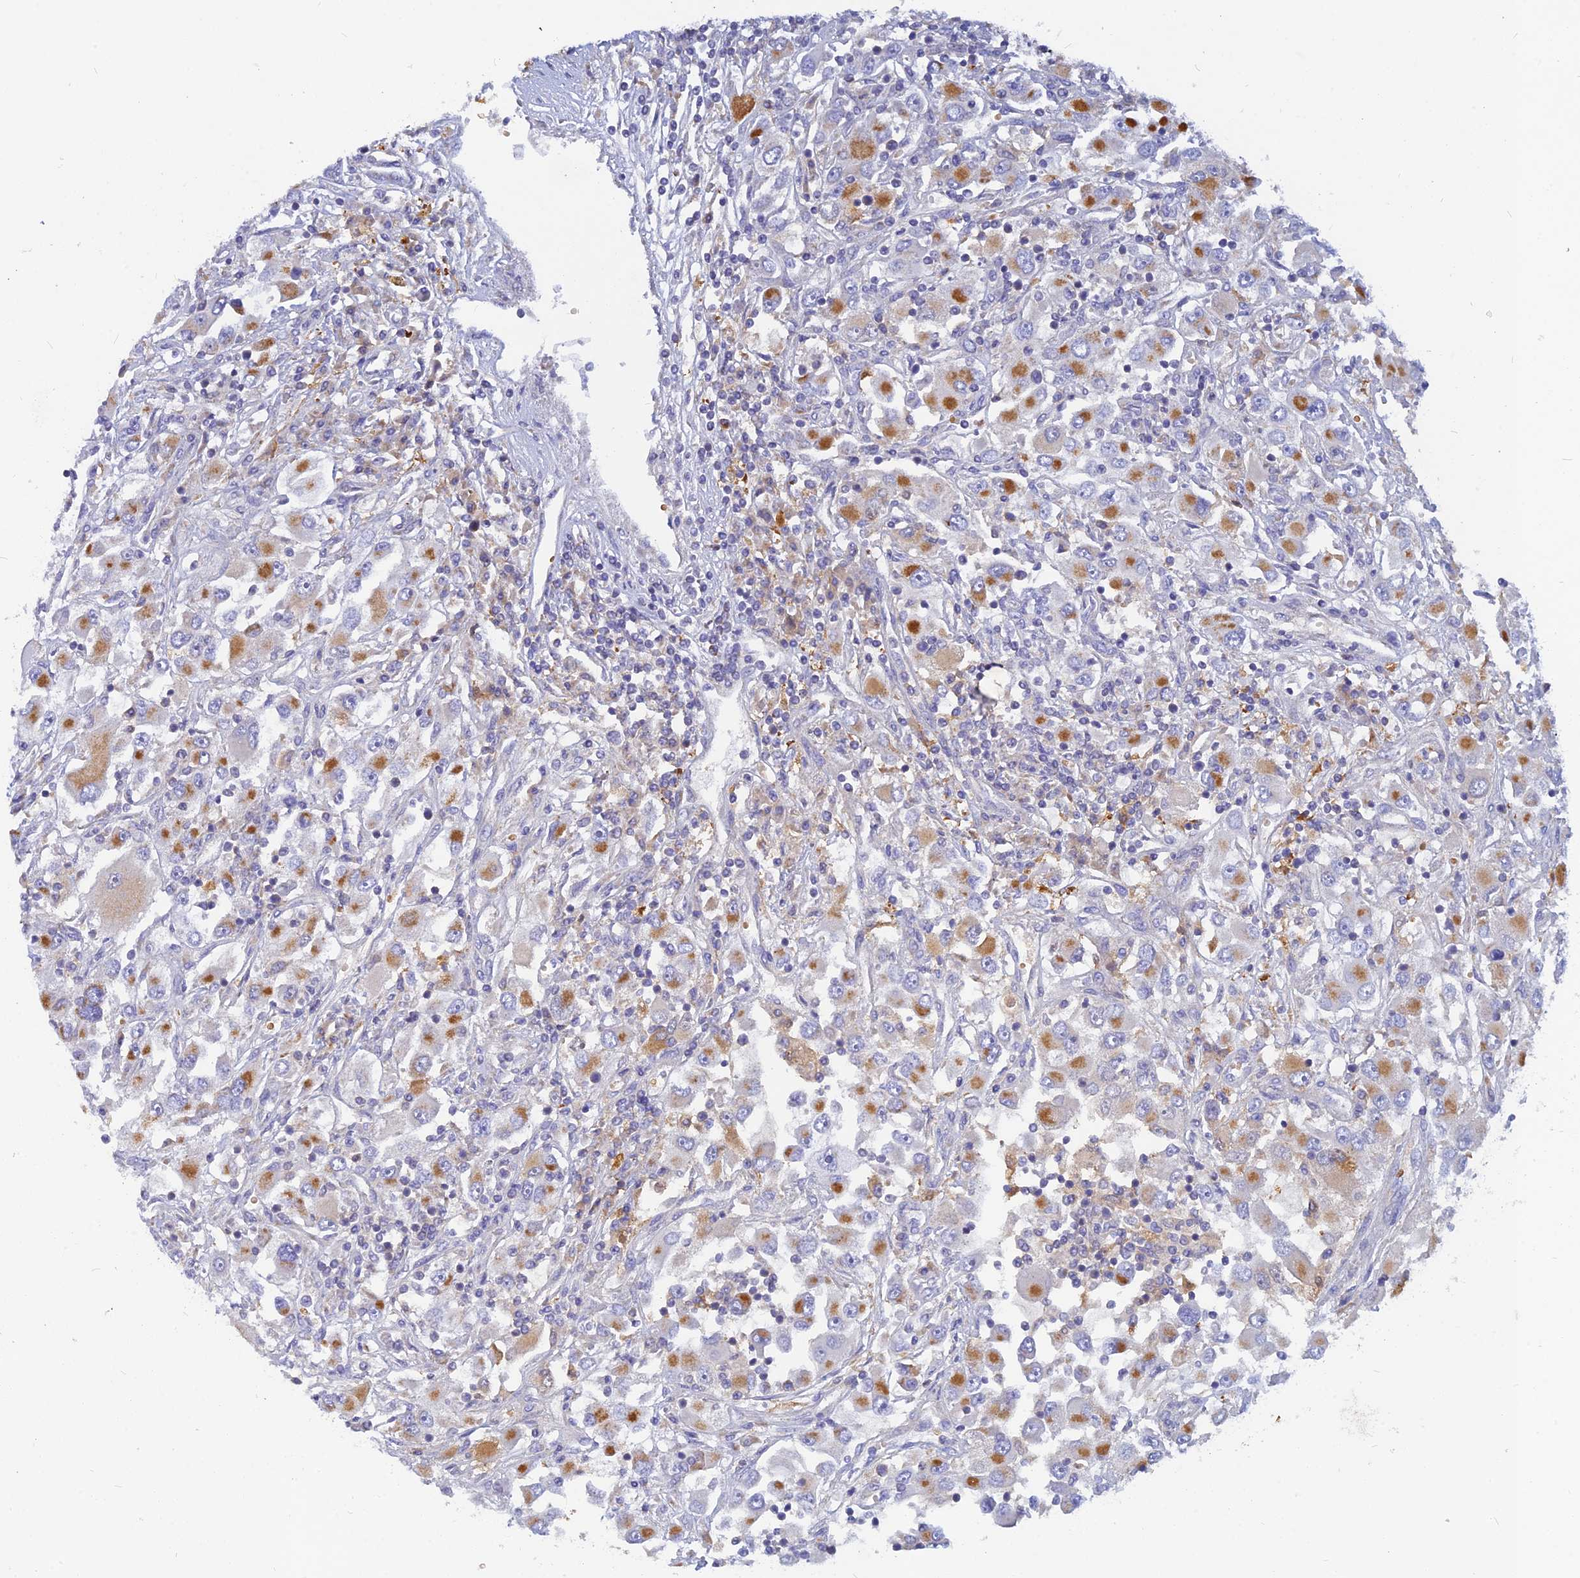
{"staining": {"intensity": "moderate", "quantity": ">75%", "location": "cytoplasmic/membranous"}, "tissue": "renal cancer", "cell_type": "Tumor cells", "image_type": "cancer", "snomed": [{"axis": "morphology", "description": "Adenocarcinoma, NOS"}, {"axis": "topography", "description": "Kidney"}], "caption": "Immunohistochemical staining of human renal cancer reveals medium levels of moderate cytoplasmic/membranous protein positivity in about >75% of tumor cells. (IHC, brightfield microscopy, high magnification).", "gene": "CACNA1B", "patient": {"sex": "female", "age": 52}}